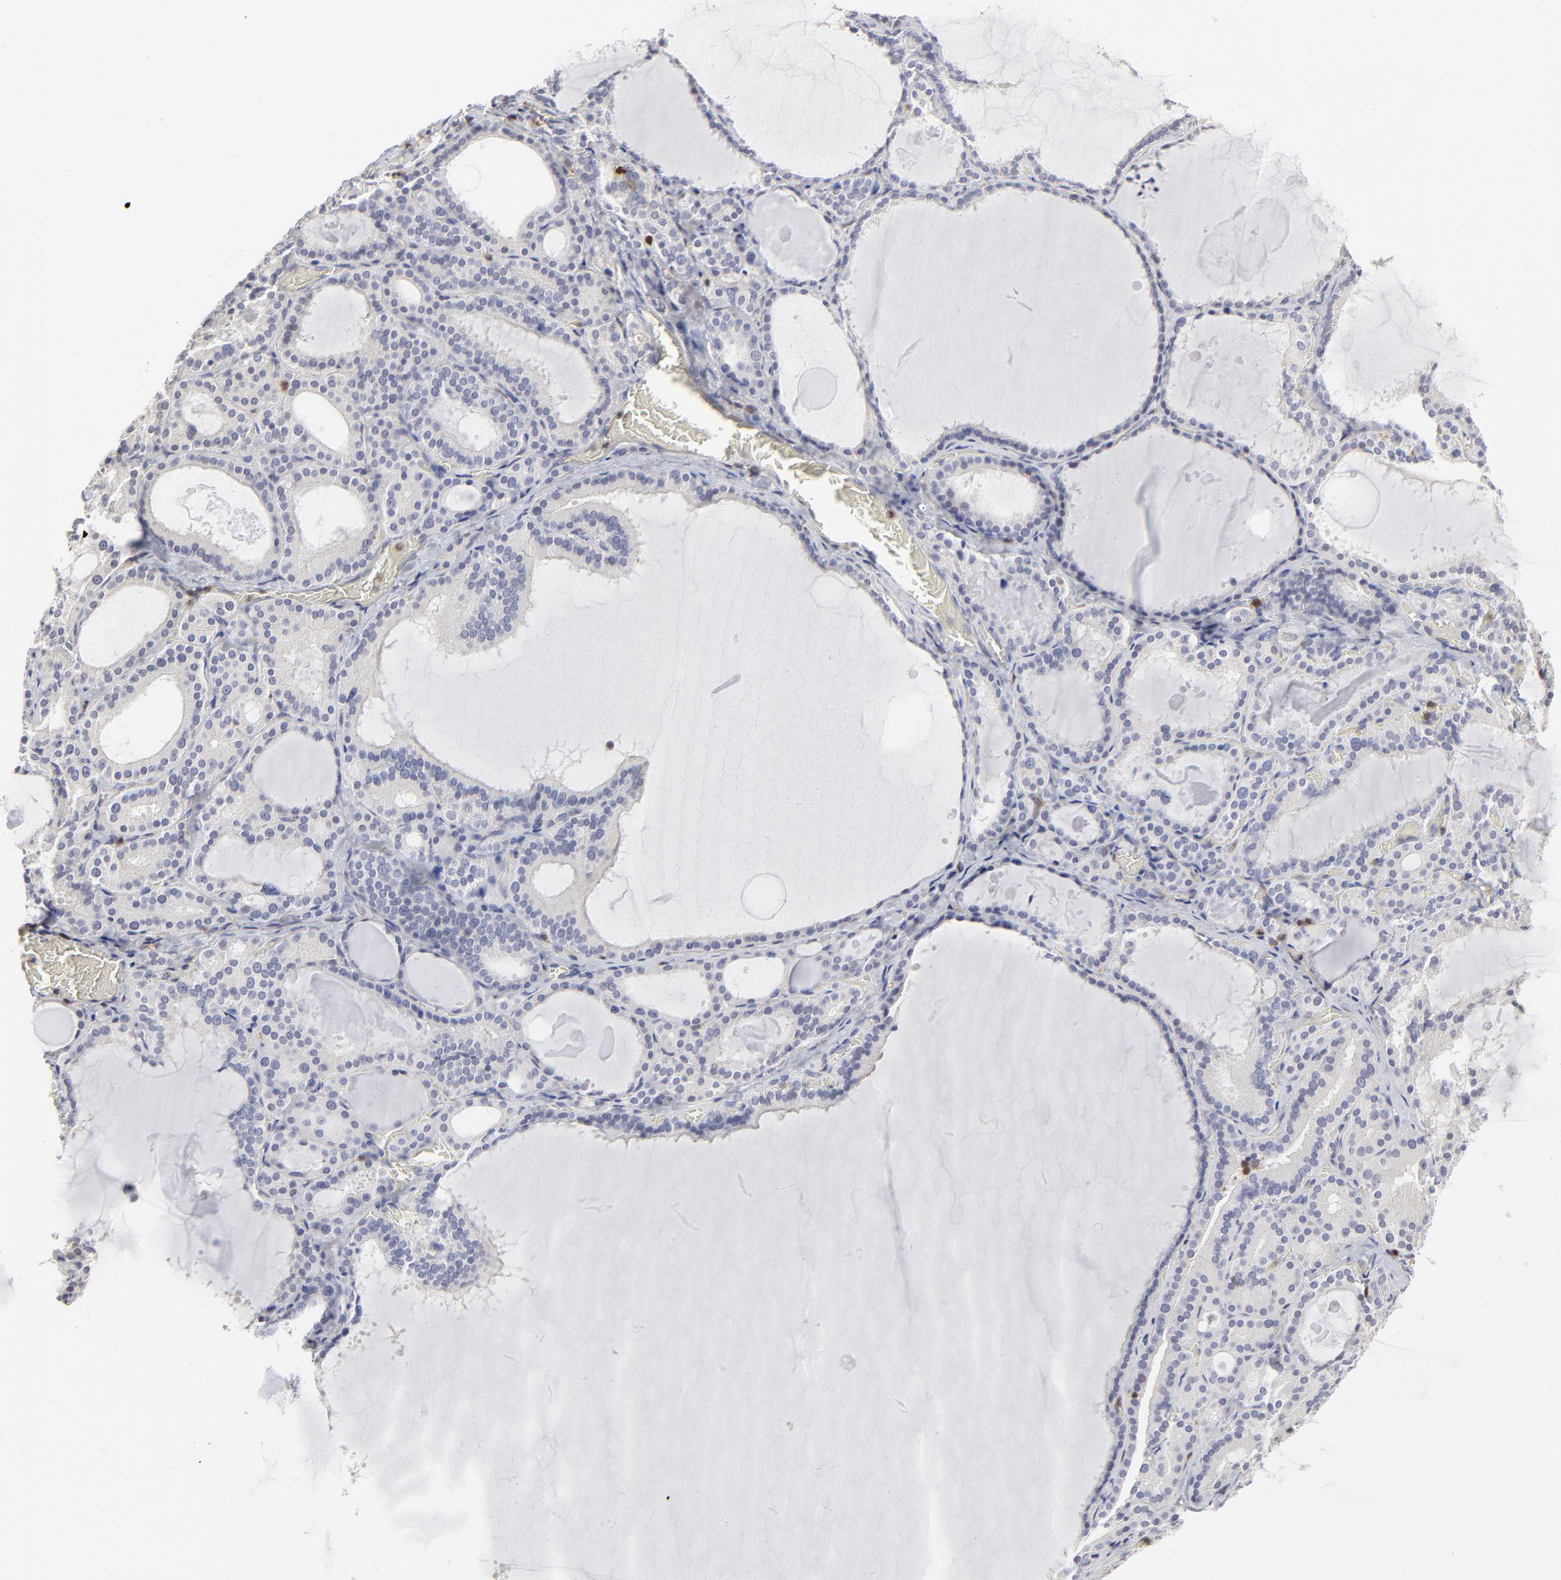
{"staining": {"intensity": "negative", "quantity": "none", "location": "none"}, "tissue": "thyroid gland", "cell_type": "Glandular cells", "image_type": "normal", "snomed": [{"axis": "morphology", "description": "Normal tissue, NOS"}, {"axis": "topography", "description": "Thyroid gland"}], "caption": "This is a histopathology image of immunohistochemistry staining of benign thyroid gland, which shows no expression in glandular cells.", "gene": "CASP3", "patient": {"sex": "female", "age": 33}}